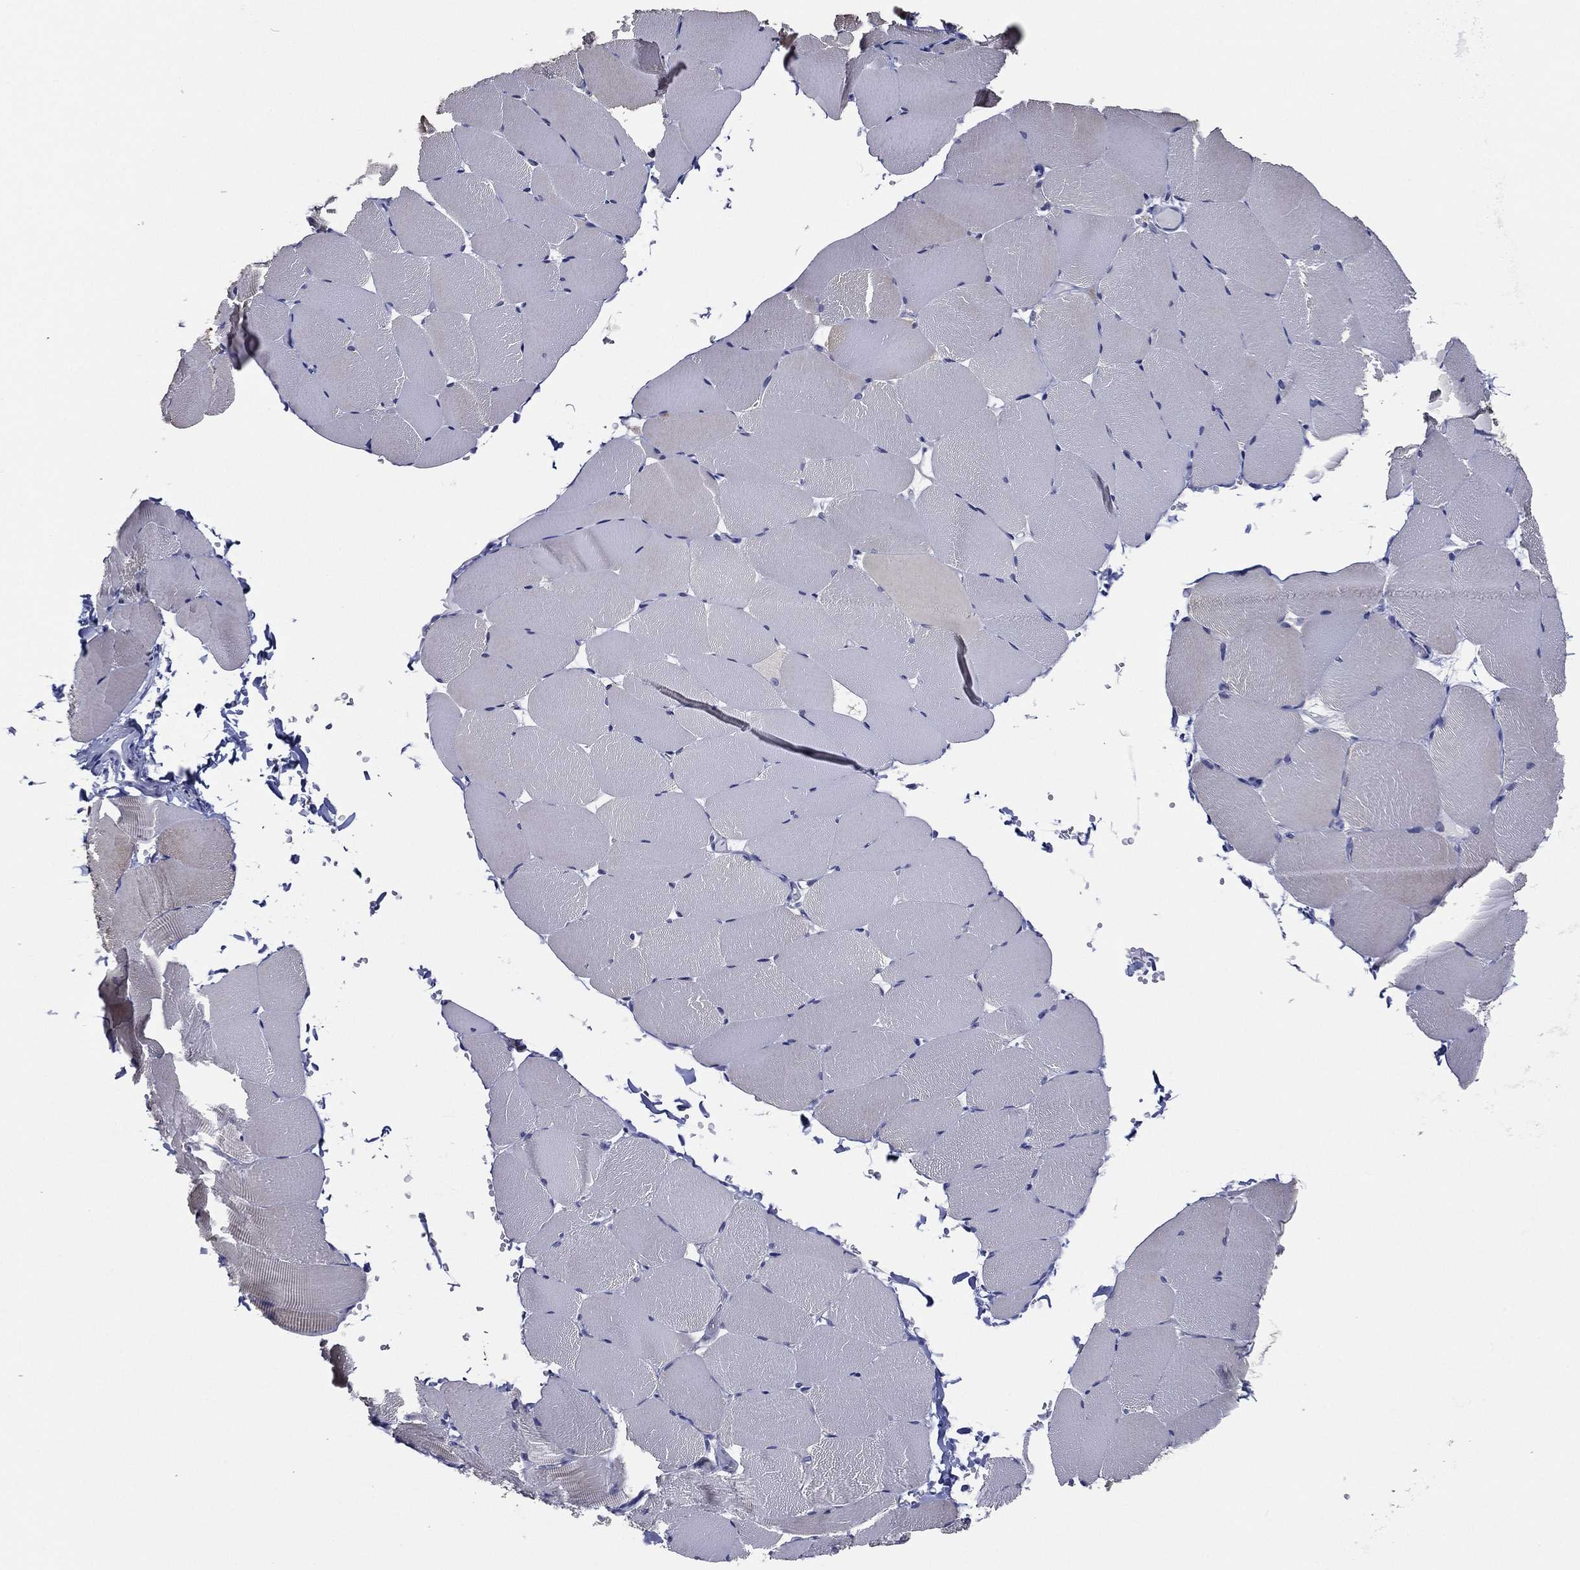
{"staining": {"intensity": "negative", "quantity": "none", "location": "none"}, "tissue": "skeletal muscle", "cell_type": "Myocytes", "image_type": "normal", "snomed": [{"axis": "morphology", "description": "Normal tissue, NOS"}, {"axis": "topography", "description": "Skeletal muscle"}], "caption": "High power microscopy photomicrograph of an immunohistochemistry image of normal skeletal muscle, revealing no significant expression in myocytes. The staining is performed using DAB brown chromogen with nuclei counter-stained in using hematoxylin.", "gene": "SLC13A4", "patient": {"sex": "female", "age": 37}}